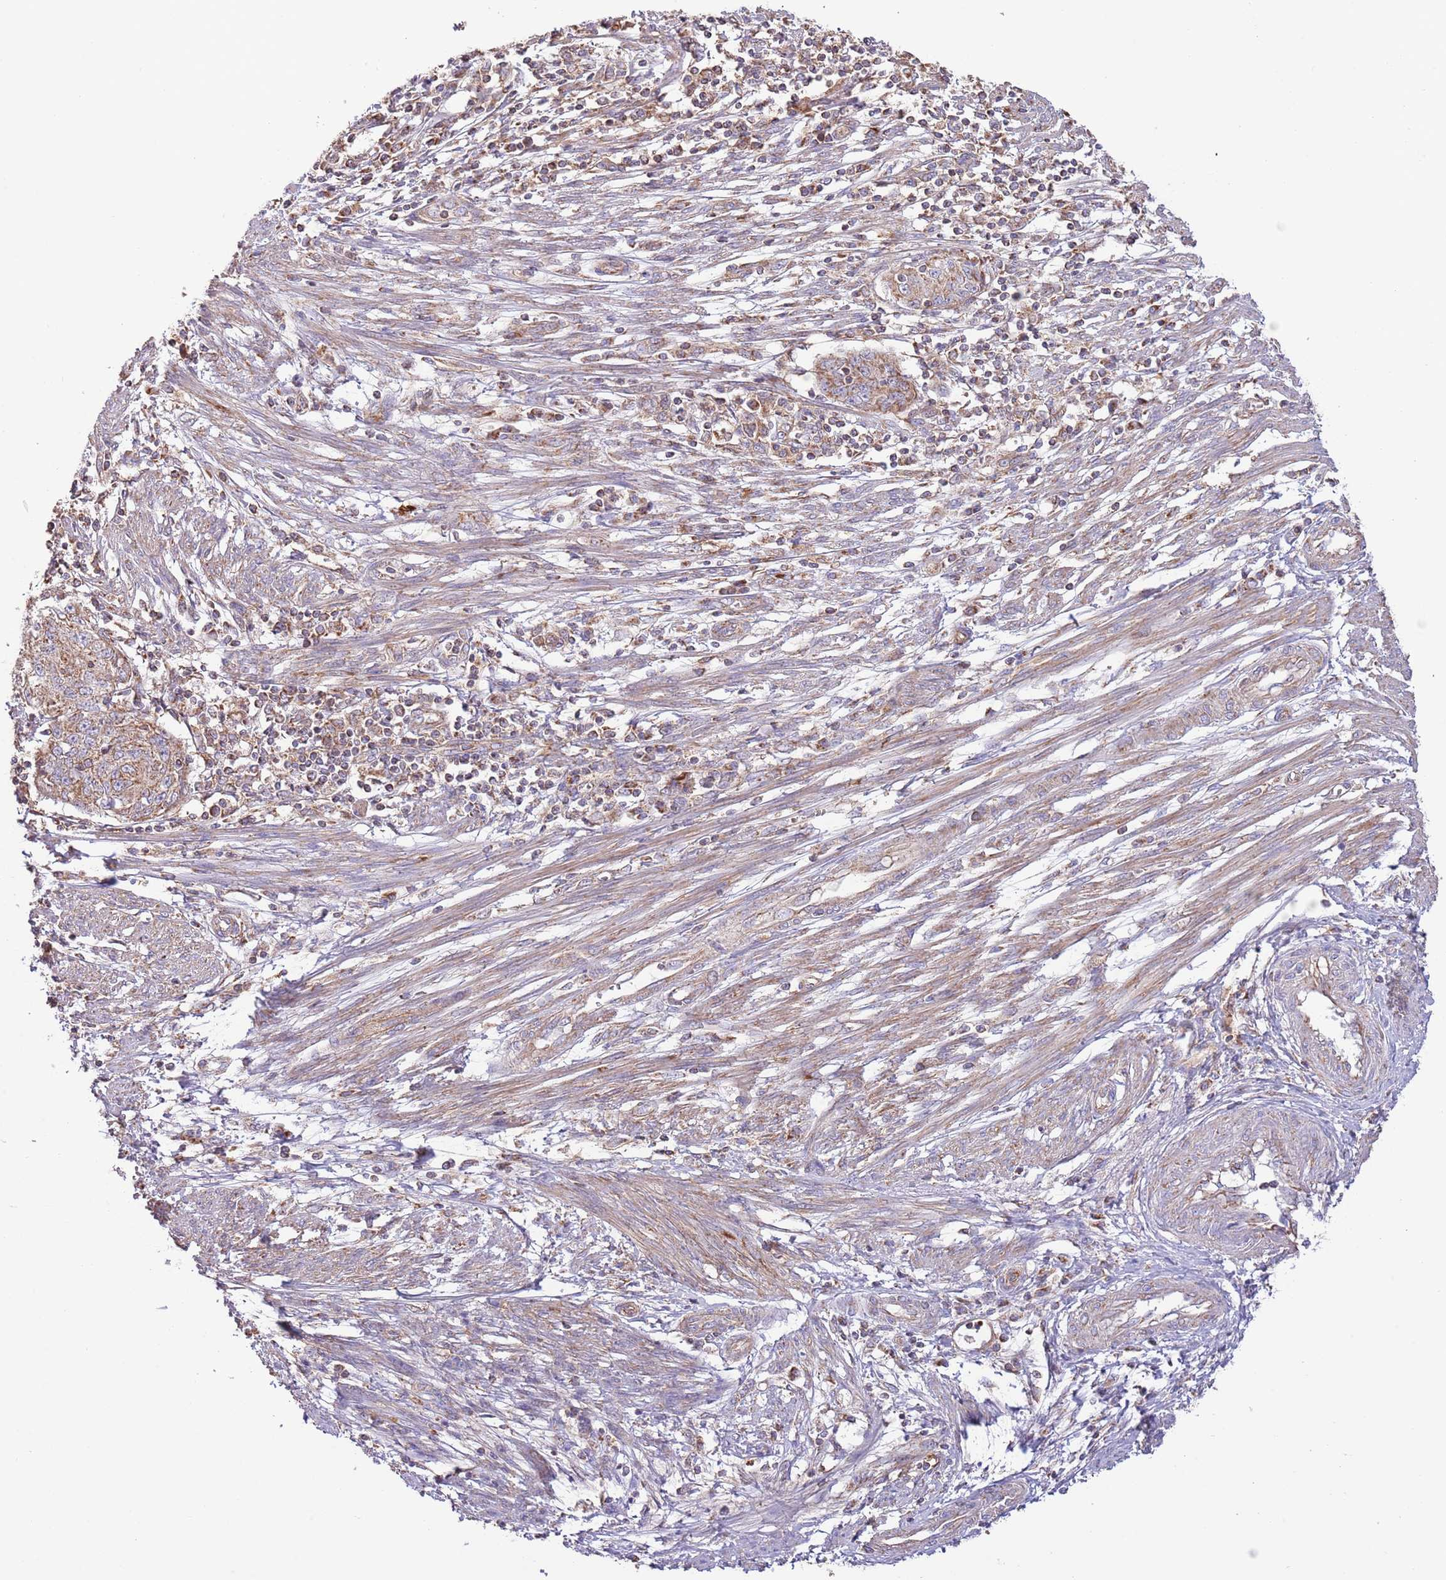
{"staining": {"intensity": "moderate", "quantity": ">75%", "location": "cytoplasmic/membranous"}, "tissue": "endometrial cancer", "cell_type": "Tumor cells", "image_type": "cancer", "snomed": [{"axis": "morphology", "description": "Adenocarcinoma, NOS"}, {"axis": "topography", "description": "Endometrium"}], "caption": "Immunohistochemistry (DAB) staining of endometrial cancer shows moderate cytoplasmic/membranous protein expression in about >75% of tumor cells. (IHC, brightfield microscopy, high magnification).", "gene": "DNAJA3", "patient": {"sex": "female", "age": 56}}